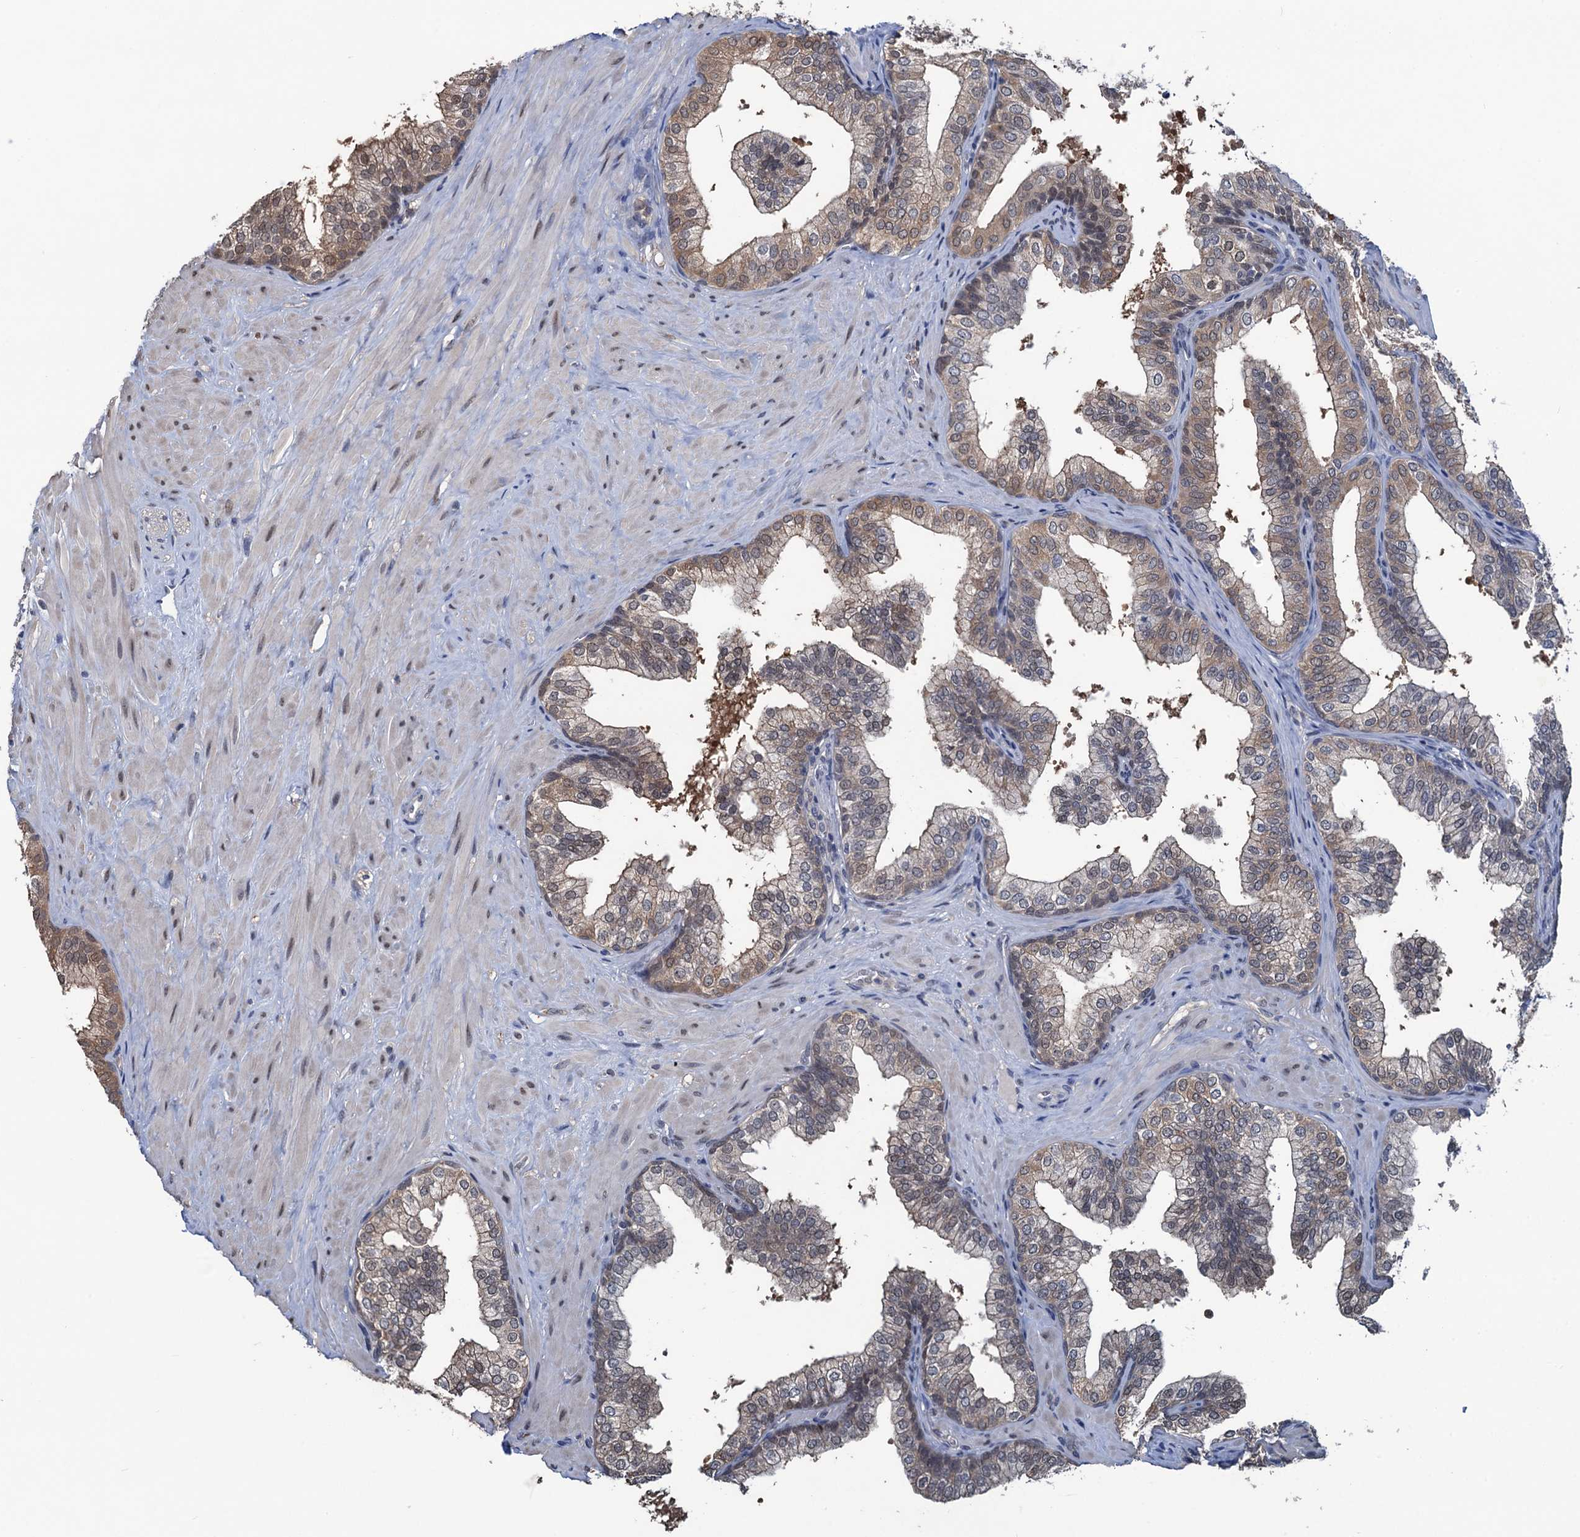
{"staining": {"intensity": "moderate", "quantity": "<25%", "location": "cytoplasmic/membranous"}, "tissue": "prostate", "cell_type": "Glandular cells", "image_type": "normal", "snomed": [{"axis": "morphology", "description": "Normal tissue, NOS"}, {"axis": "topography", "description": "Prostate"}], "caption": "Brown immunohistochemical staining in normal prostate shows moderate cytoplasmic/membranous expression in about <25% of glandular cells.", "gene": "RTKN2", "patient": {"sex": "male", "age": 60}}